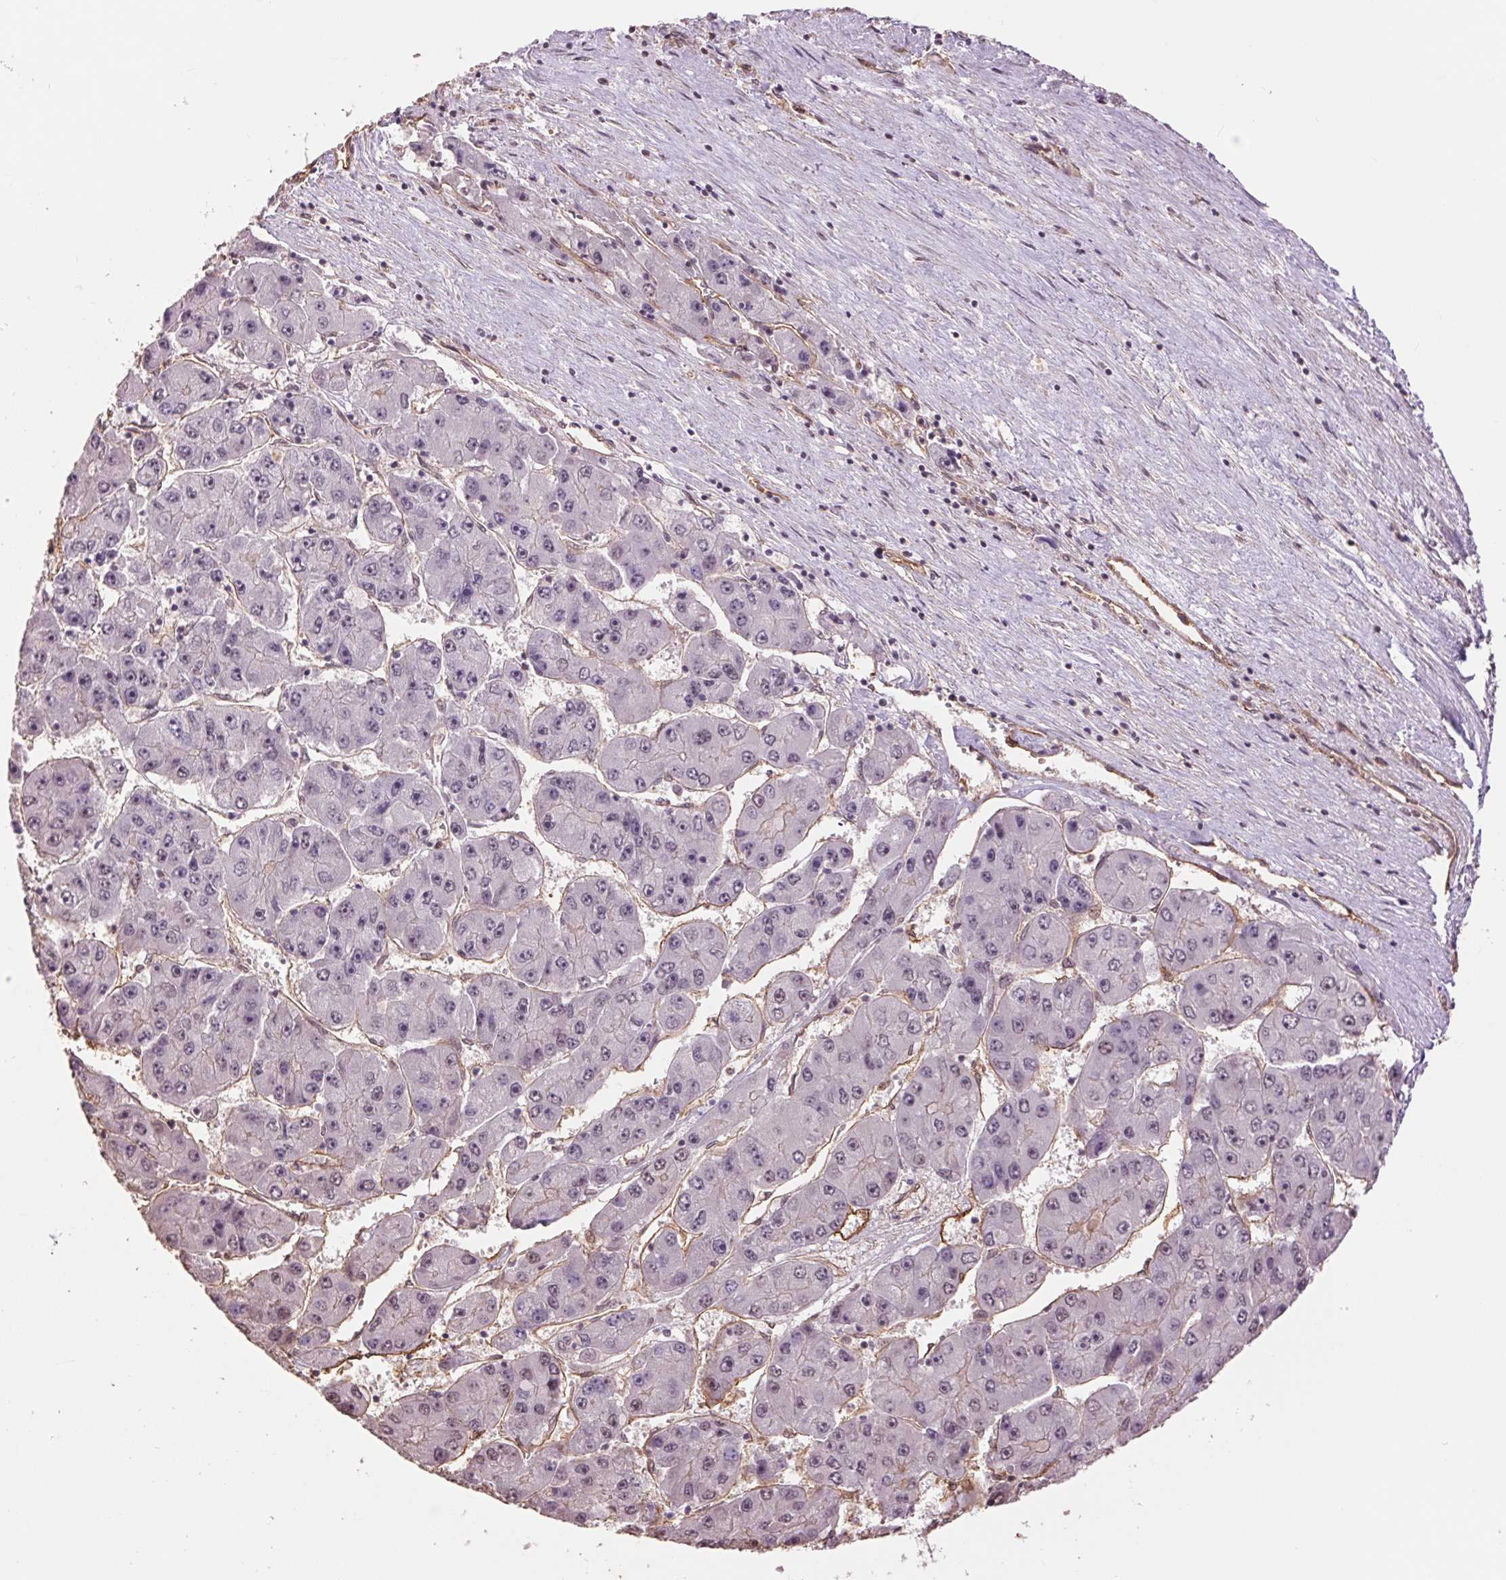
{"staining": {"intensity": "negative", "quantity": "none", "location": "none"}, "tissue": "liver cancer", "cell_type": "Tumor cells", "image_type": "cancer", "snomed": [{"axis": "morphology", "description": "Carcinoma, Hepatocellular, NOS"}, {"axis": "topography", "description": "Liver"}], "caption": "Immunohistochemistry (IHC) of human hepatocellular carcinoma (liver) reveals no expression in tumor cells.", "gene": "PALM", "patient": {"sex": "female", "age": 61}}